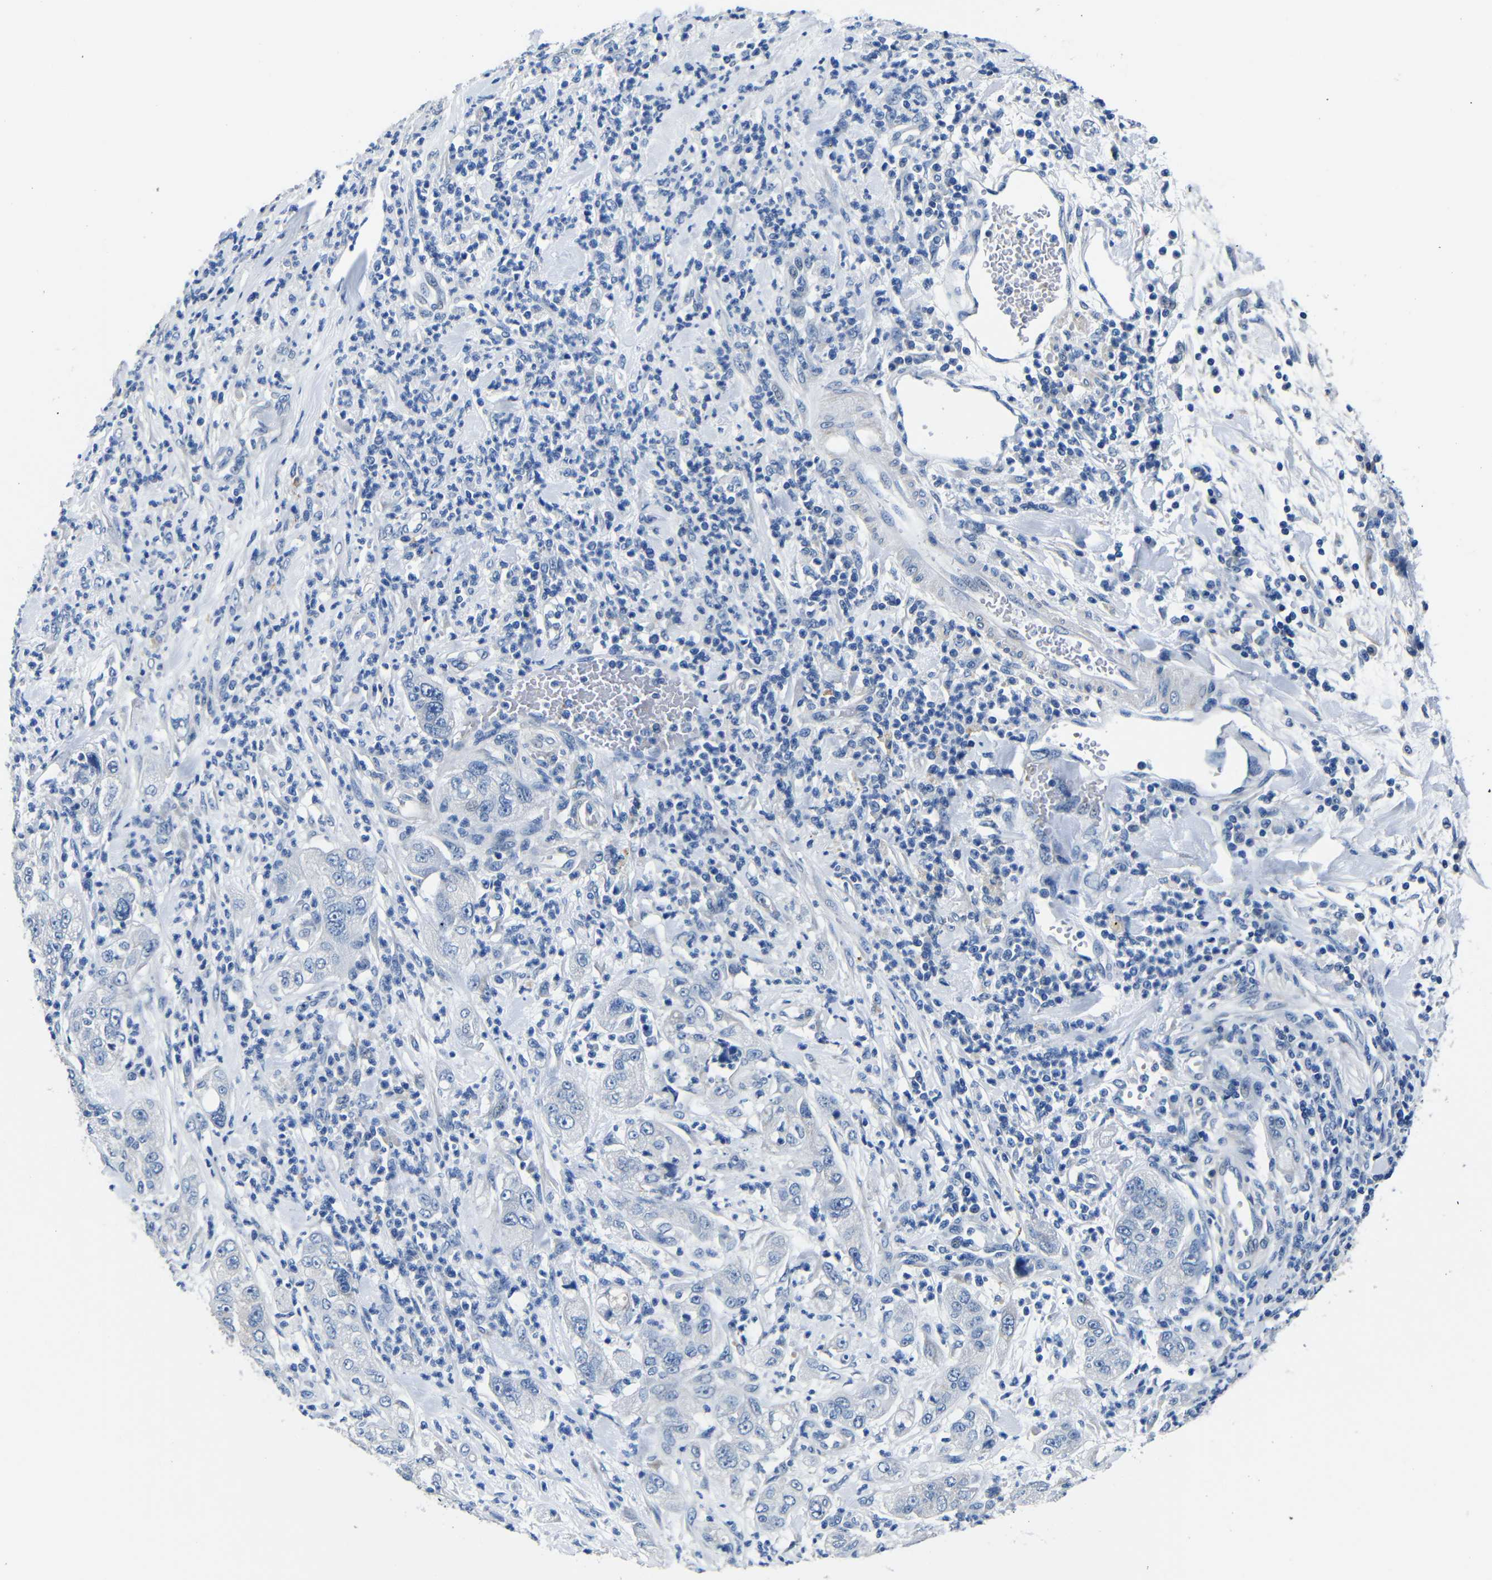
{"staining": {"intensity": "negative", "quantity": "none", "location": "none"}, "tissue": "pancreatic cancer", "cell_type": "Tumor cells", "image_type": "cancer", "snomed": [{"axis": "morphology", "description": "Adenocarcinoma, NOS"}, {"axis": "topography", "description": "Pancreas"}], "caption": "Histopathology image shows no significant protein staining in tumor cells of pancreatic cancer.", "gene": "TNFAIP1", "patient": {"sex": "female", "age": 78}}